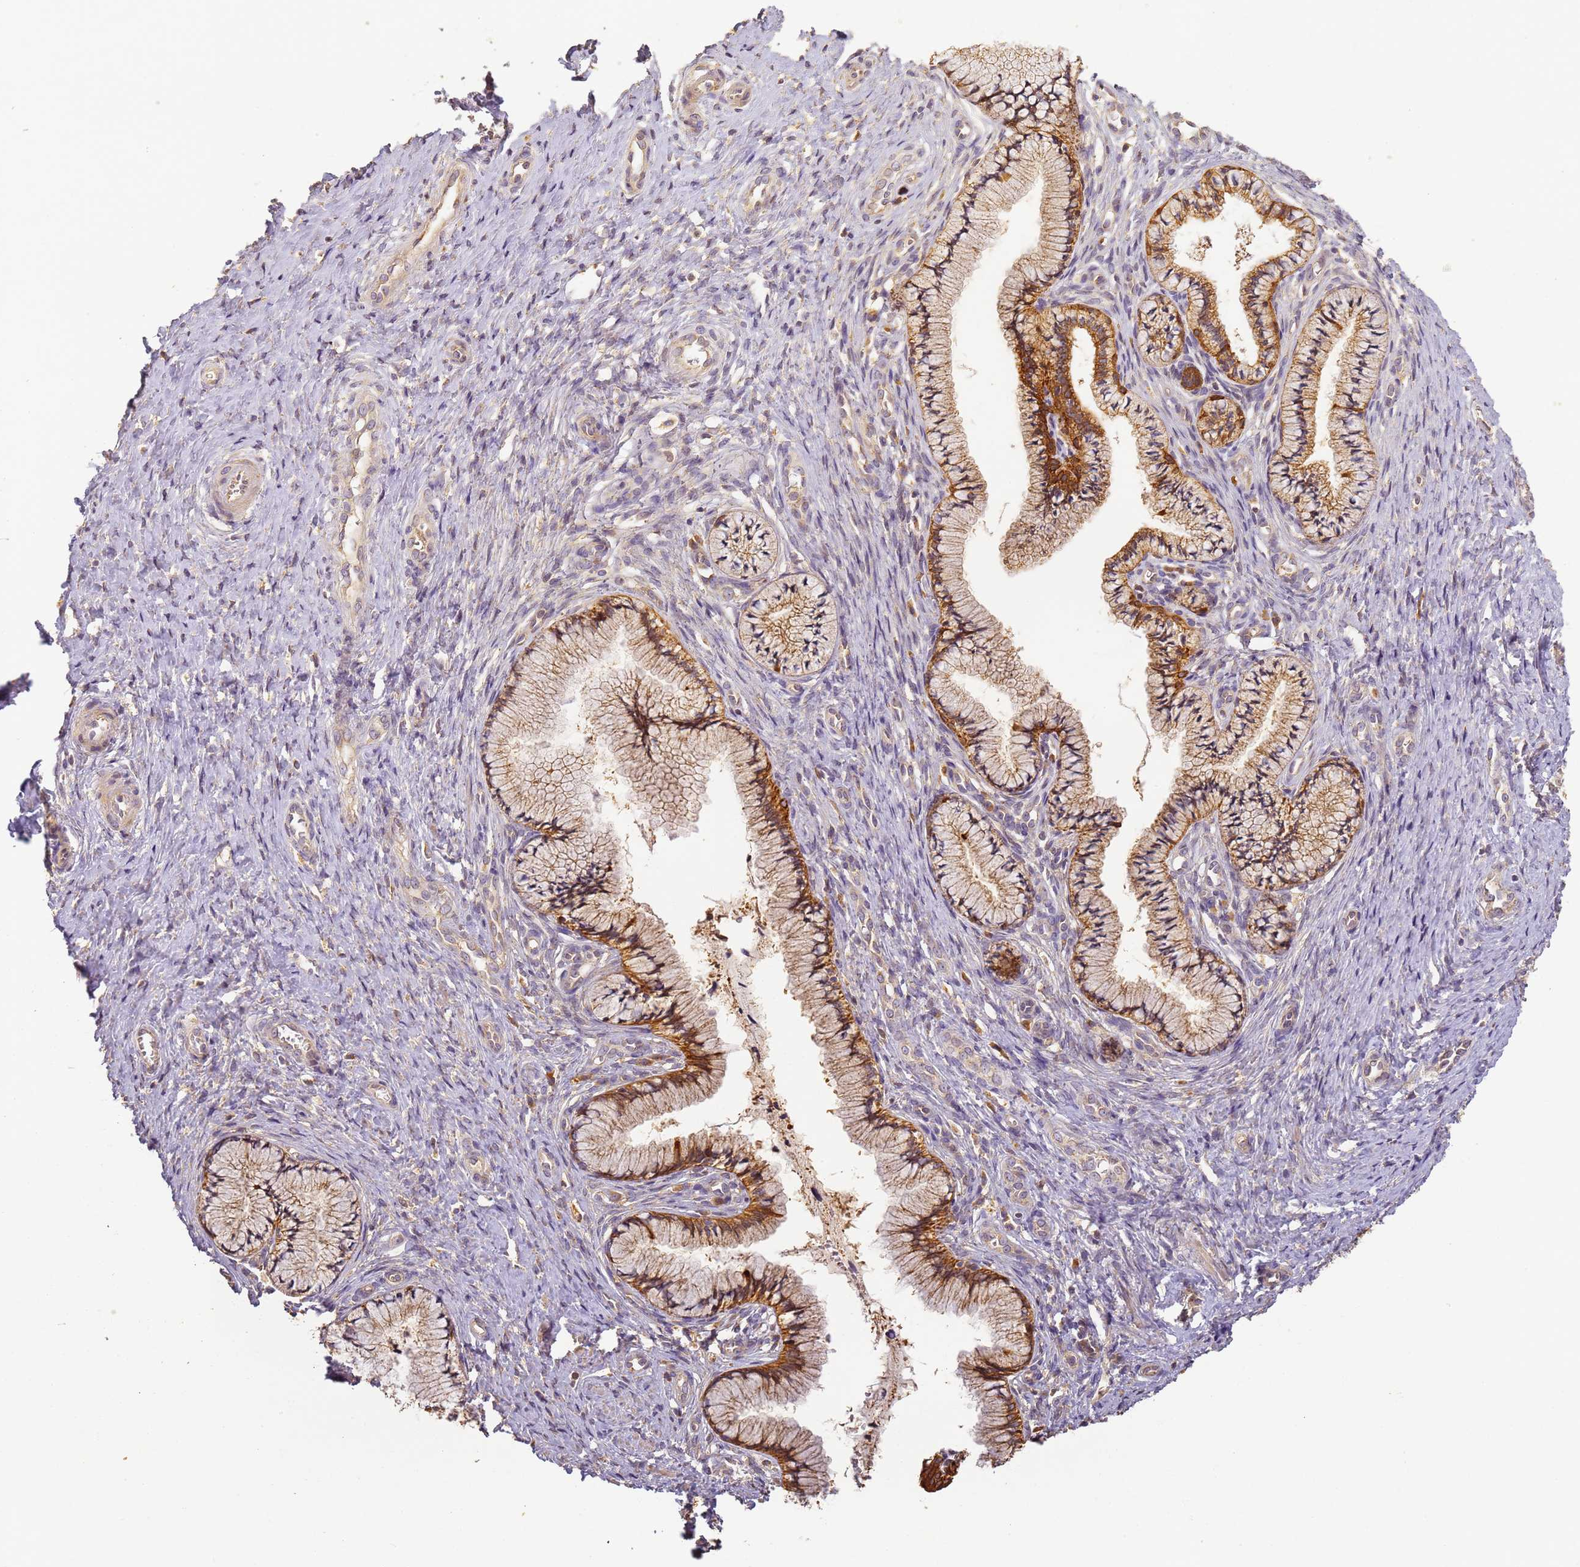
{"staining": {"intensity": "strong", "quantity": ">75%", "location": "cytoplasmic/membranous"}, "tissue": "cervix", "cell_type": "Glandular cells", "image_type": "normal", "snomed": [{"axis": "morphology", "description": "Normal tissue, NOS"}, {"axis": "topography", "description": "Cervix"}], "caption": "The immunohistochemical stain shows strong cytoplasmic/membranous positivity in glandular cells of unremarkable cervix. (brown staining indicates protein expression, while blue staining denotes nuclei).", "gene": "TIGAR", "patient": {"sex": "female", "age": 36}}